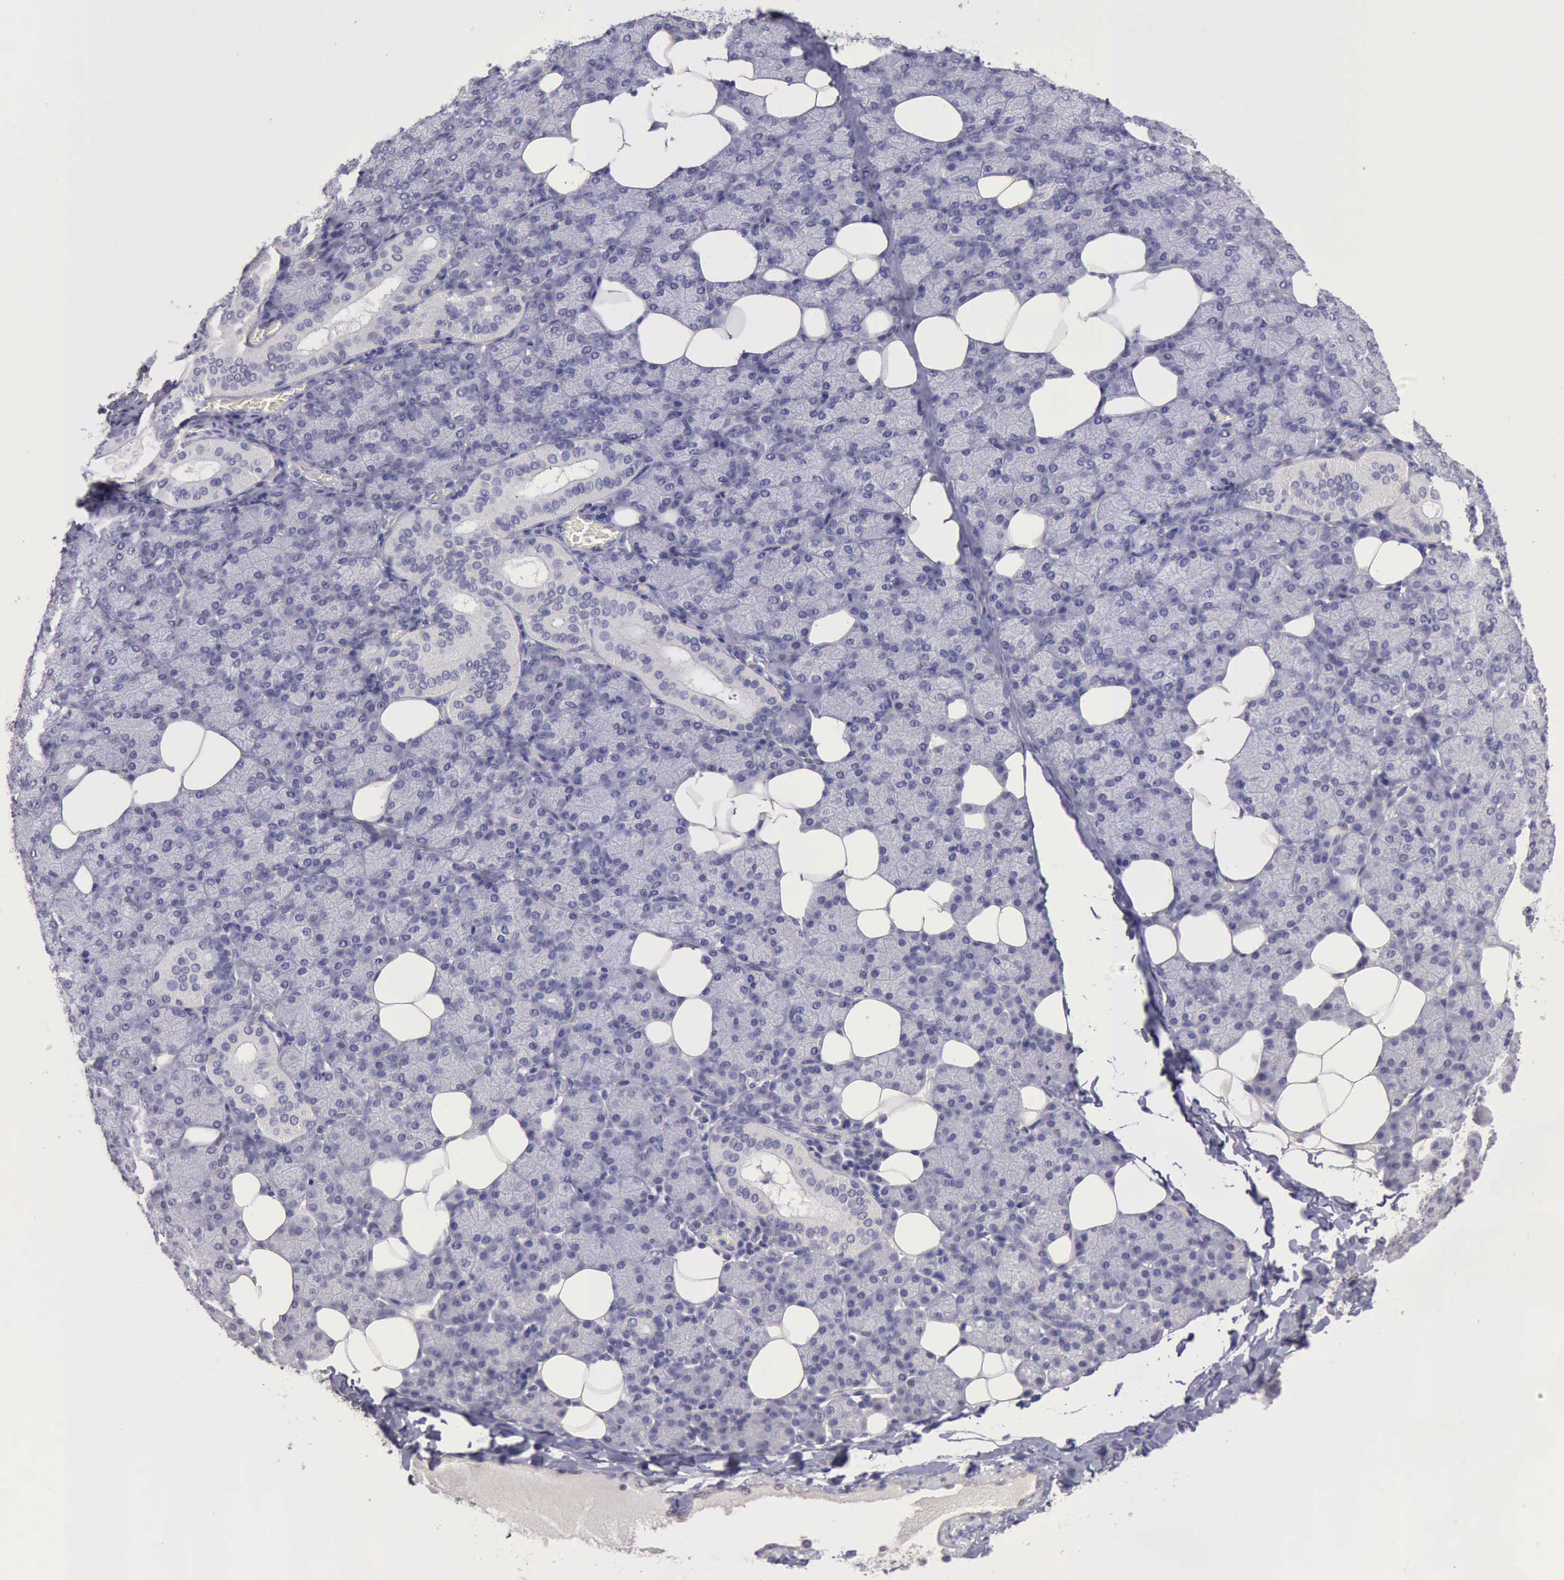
{"staining": {"intensity": "negative", "quantity": "none", "location": "none"}, "tissue": "salivary gland", "cell_type": "Glandular cells", "image_type": "normal", "snomed": [{"axis": "morphology", "description": "Normal tissue, NOS"}, {"axis": "topography", "description": "Lymph node"}, {"axis": "topography", "description": "Salivary gland"}], "caption": "Immunohistochemical staining of unremarkable salivary gland exhibits no significant positivity in glandular cells.", "gene": "KCND1", "patient": {"sex": "male", "age": 8}}